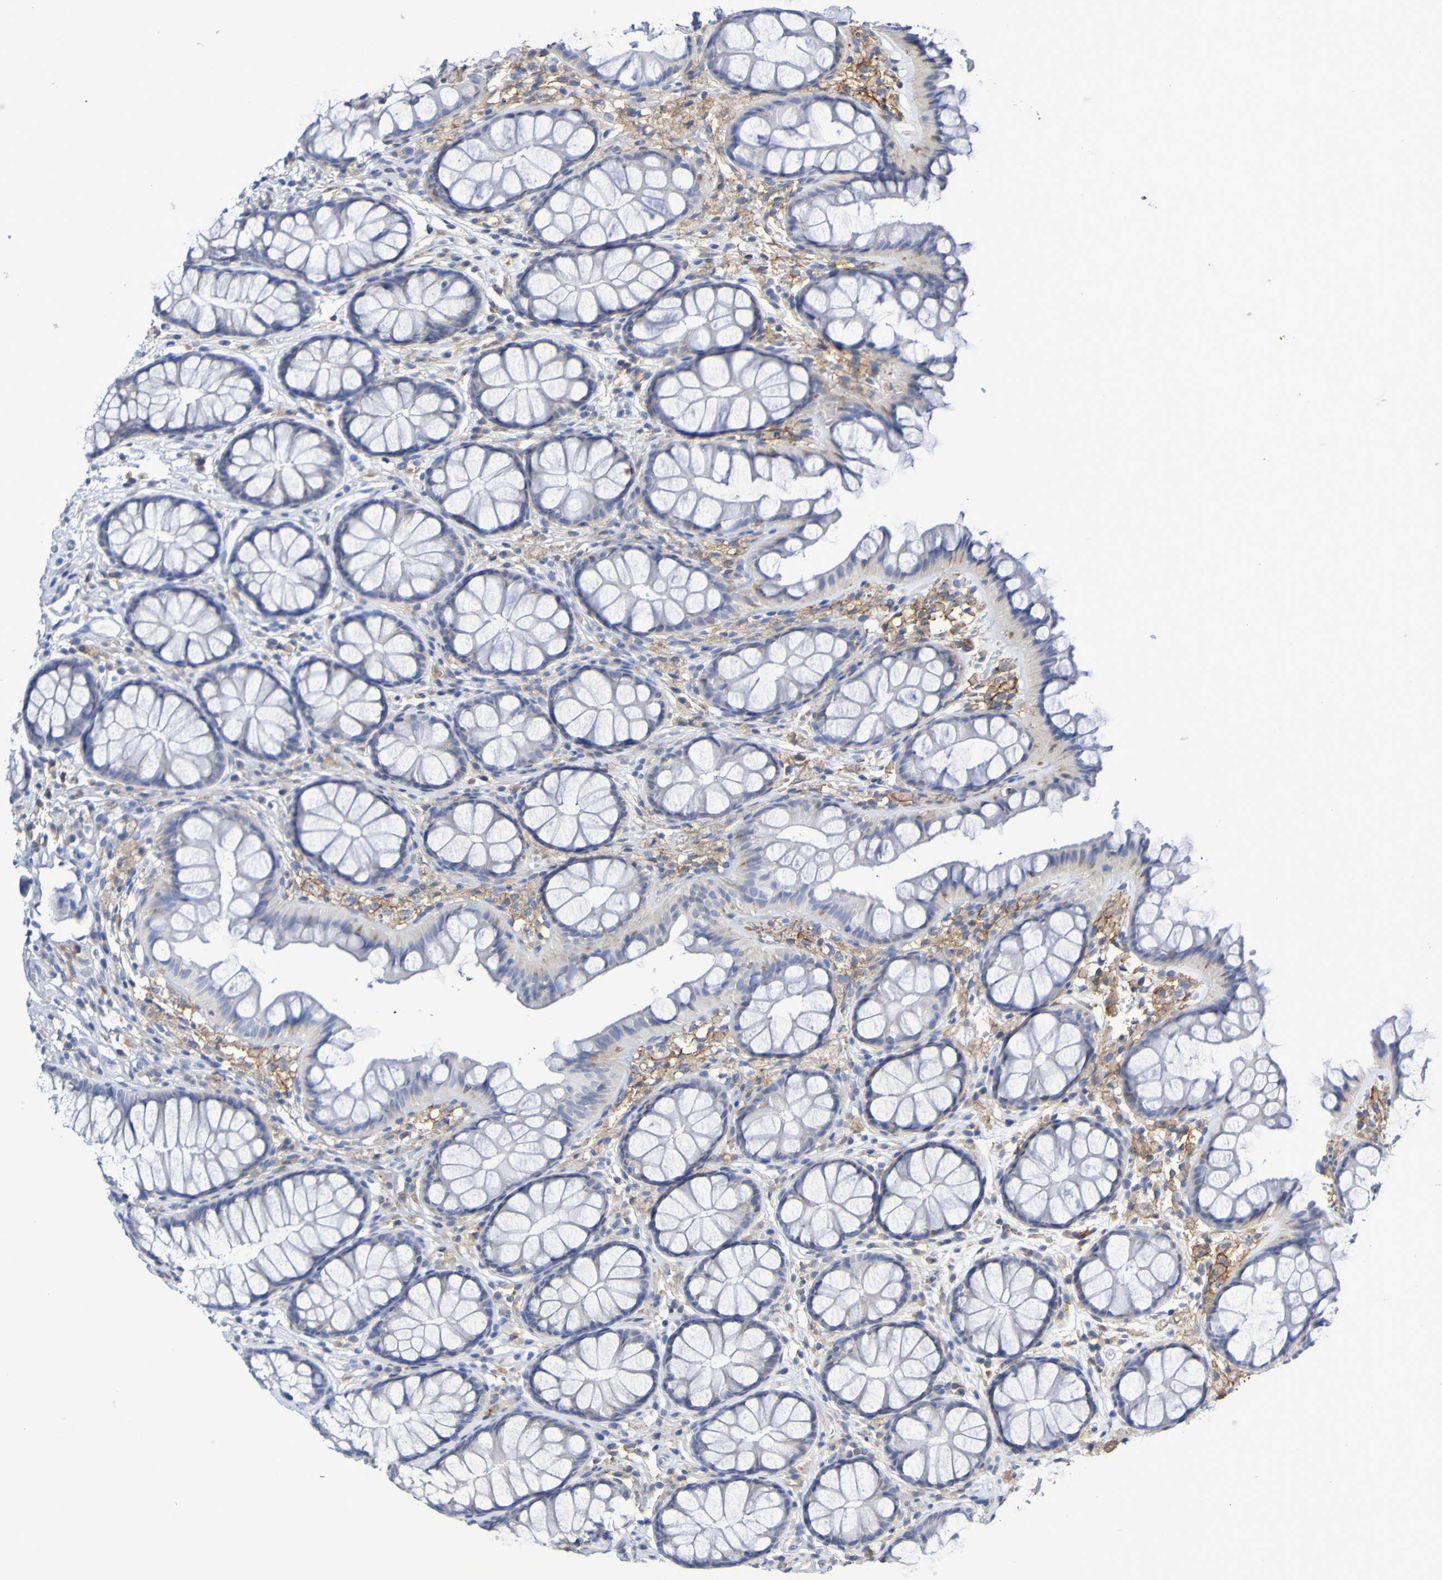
{"staining": {"intensity": "negative", "quantity": "none", "location": "none"}, "tissue": "colon", "cell_type": "Endothelial cells", "image_type": "normal", "snomed": [{"axis": "morphology", "description": "Normal tissue, NOS"}, {"axis": "topography", "description": "Colon"}], "caption": "Immunohistochemical staining of benign human colon shows no significant positivity in endothelial cells. (DAB immunohistochemistry (IHC), high magnification).", "gene": "SLC3A2", "patient": {"sex": "female", "age": 55}}